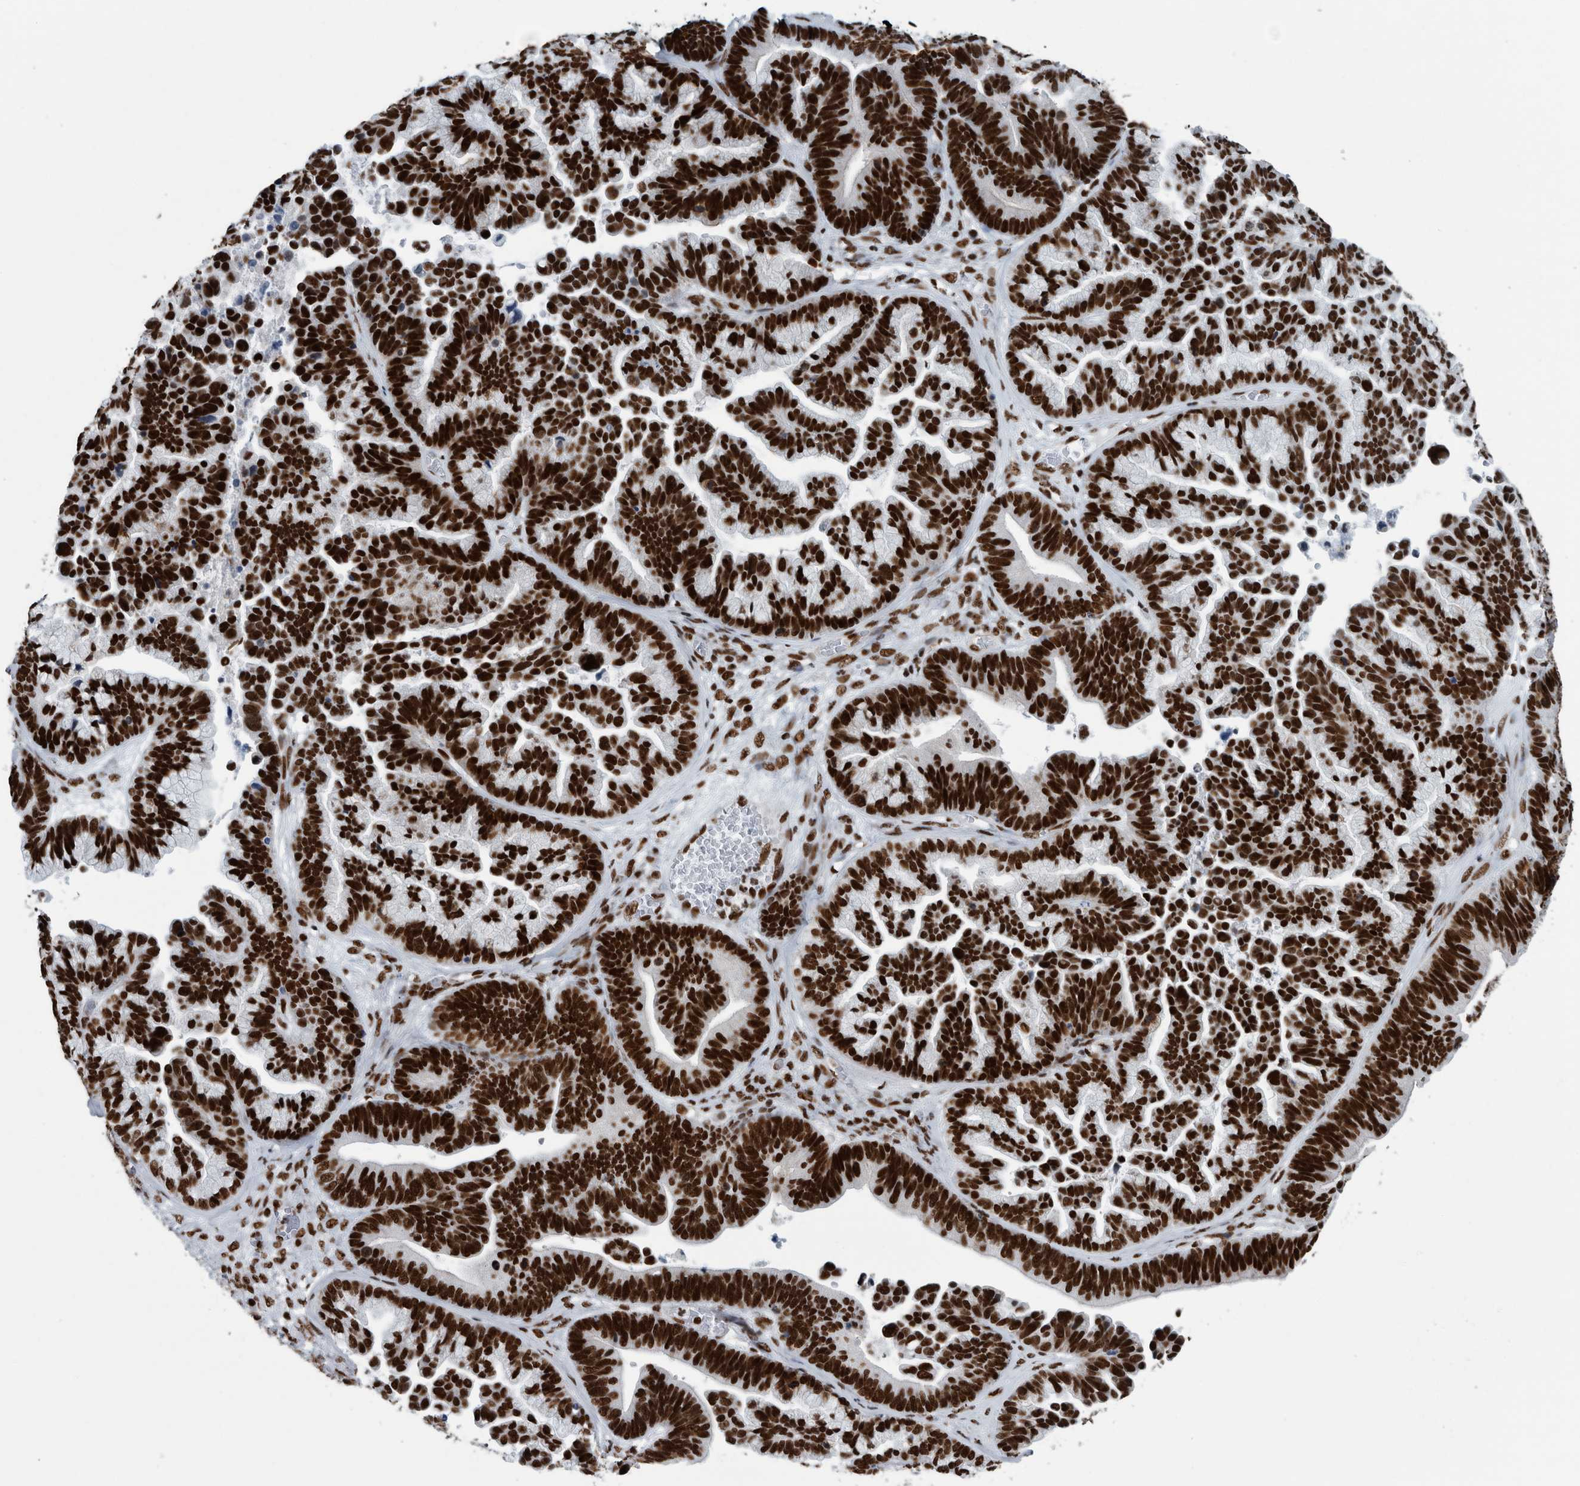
{"staining": {"intensity": "strong", "quantity": ">75%", "location": "nuclear"}, "tissue": "ovarian cancer", "cell_type": "Tumor cells", "image_type": "cancer", "snomed": [{"axis": "morphology", "description": "Cystadenocarcinoma, serous, NOS"}, {"axis": "topography", "description": "Ovary"}], "caption": "Immunohistochemical staining of human serous cystadenocarcinoma (ovarian) reveals strong nuclear protein expression in about >75% of tumor cells. The staining is performed using DAB brown chromogen to label protein expression. The nuclei are counter-stained blue using hematoxylin.", "gene": "DNMT3A", "patient": {"sex": "female", "age": 56}}